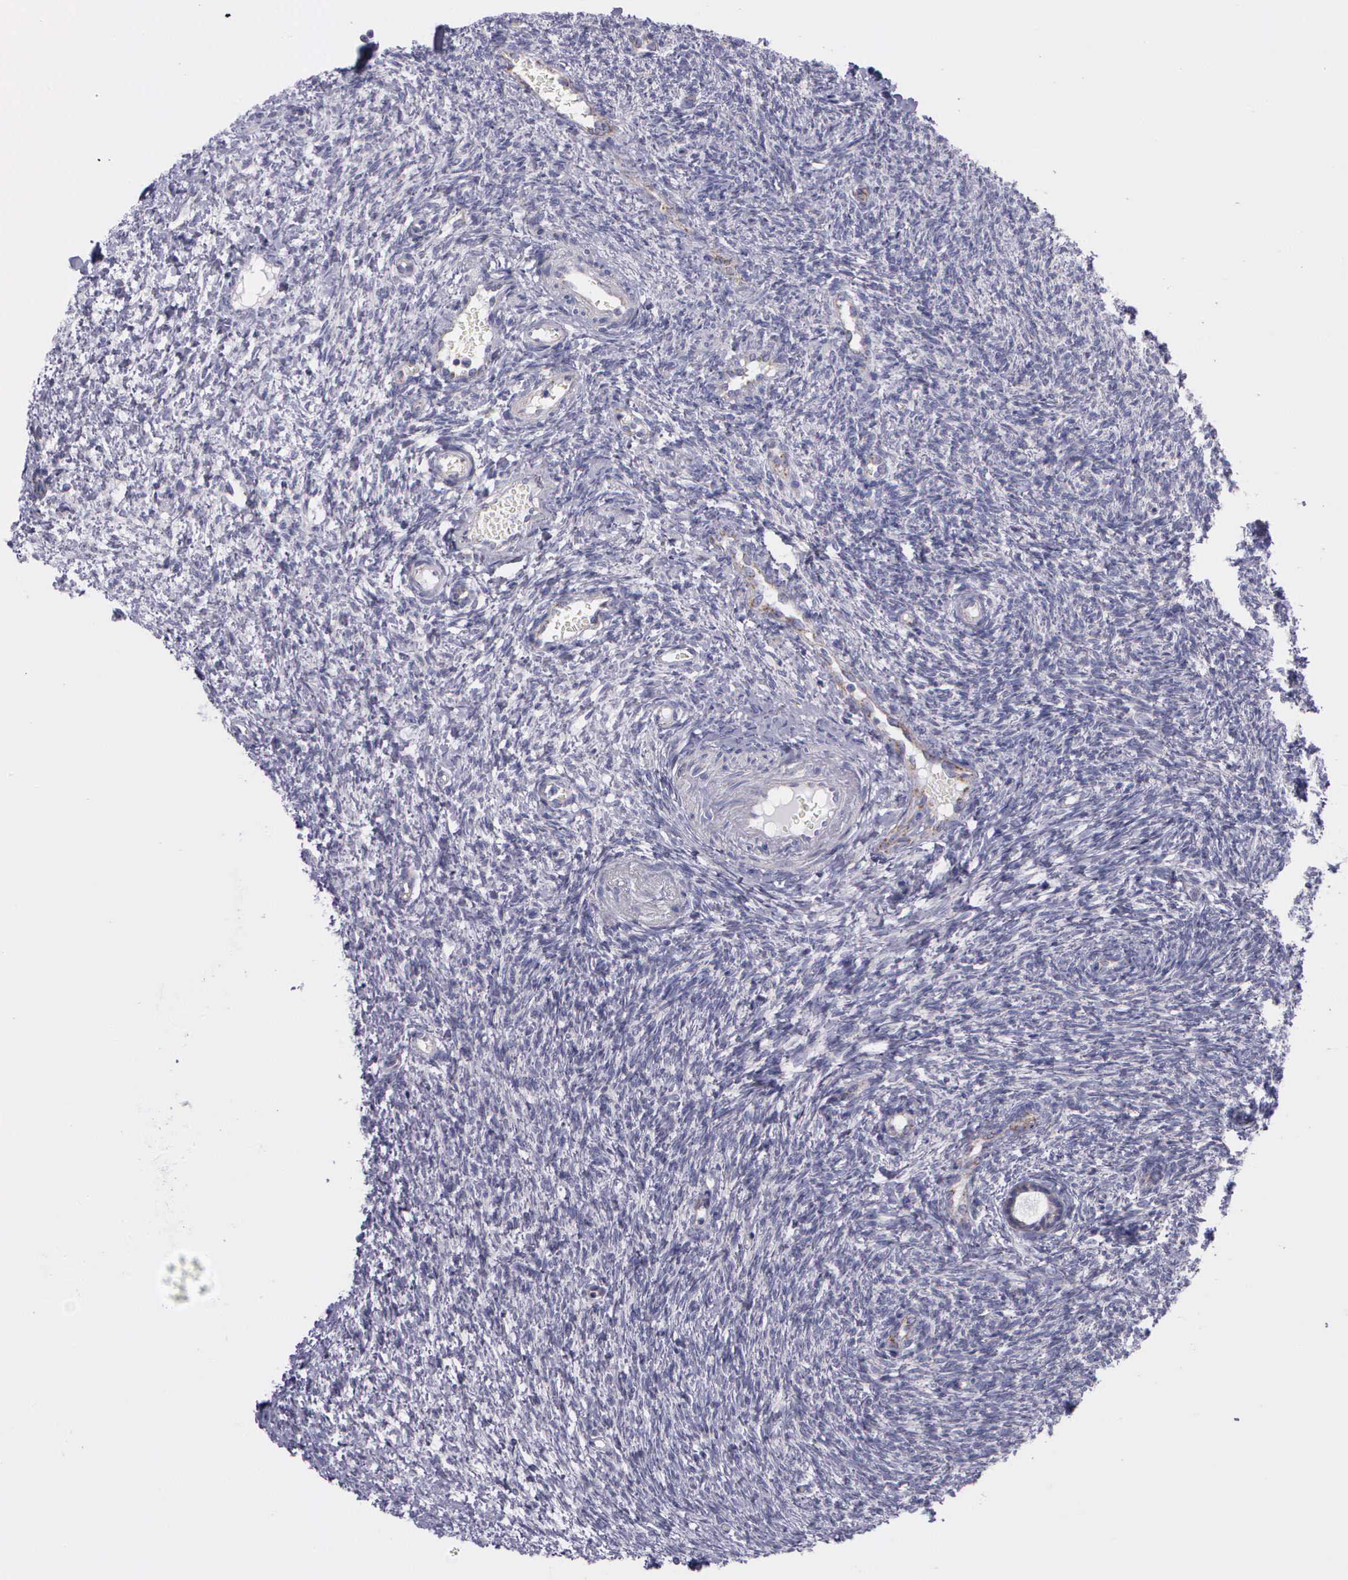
{"staining": {"intensity": "weak", "quantity": "25%-75%", "location": "cytoplasmic/membranous"}, "tissue": "ovary", "cell_type": "Follicle cells", "image_type": "normal", "snomed": [{"axis": "morphology", "description": "Normal tissue, NOS"}, {"axis": "topography", "description": "Ovary"}], "caption": "Follicle cells demonstrate weak cytoplasmic/membranous positivity in approximately 25%-75% of cells in unremarkable ovary.", "gene": "SYNJ2BP", "patient": {"sex": "female", "age": 32}}